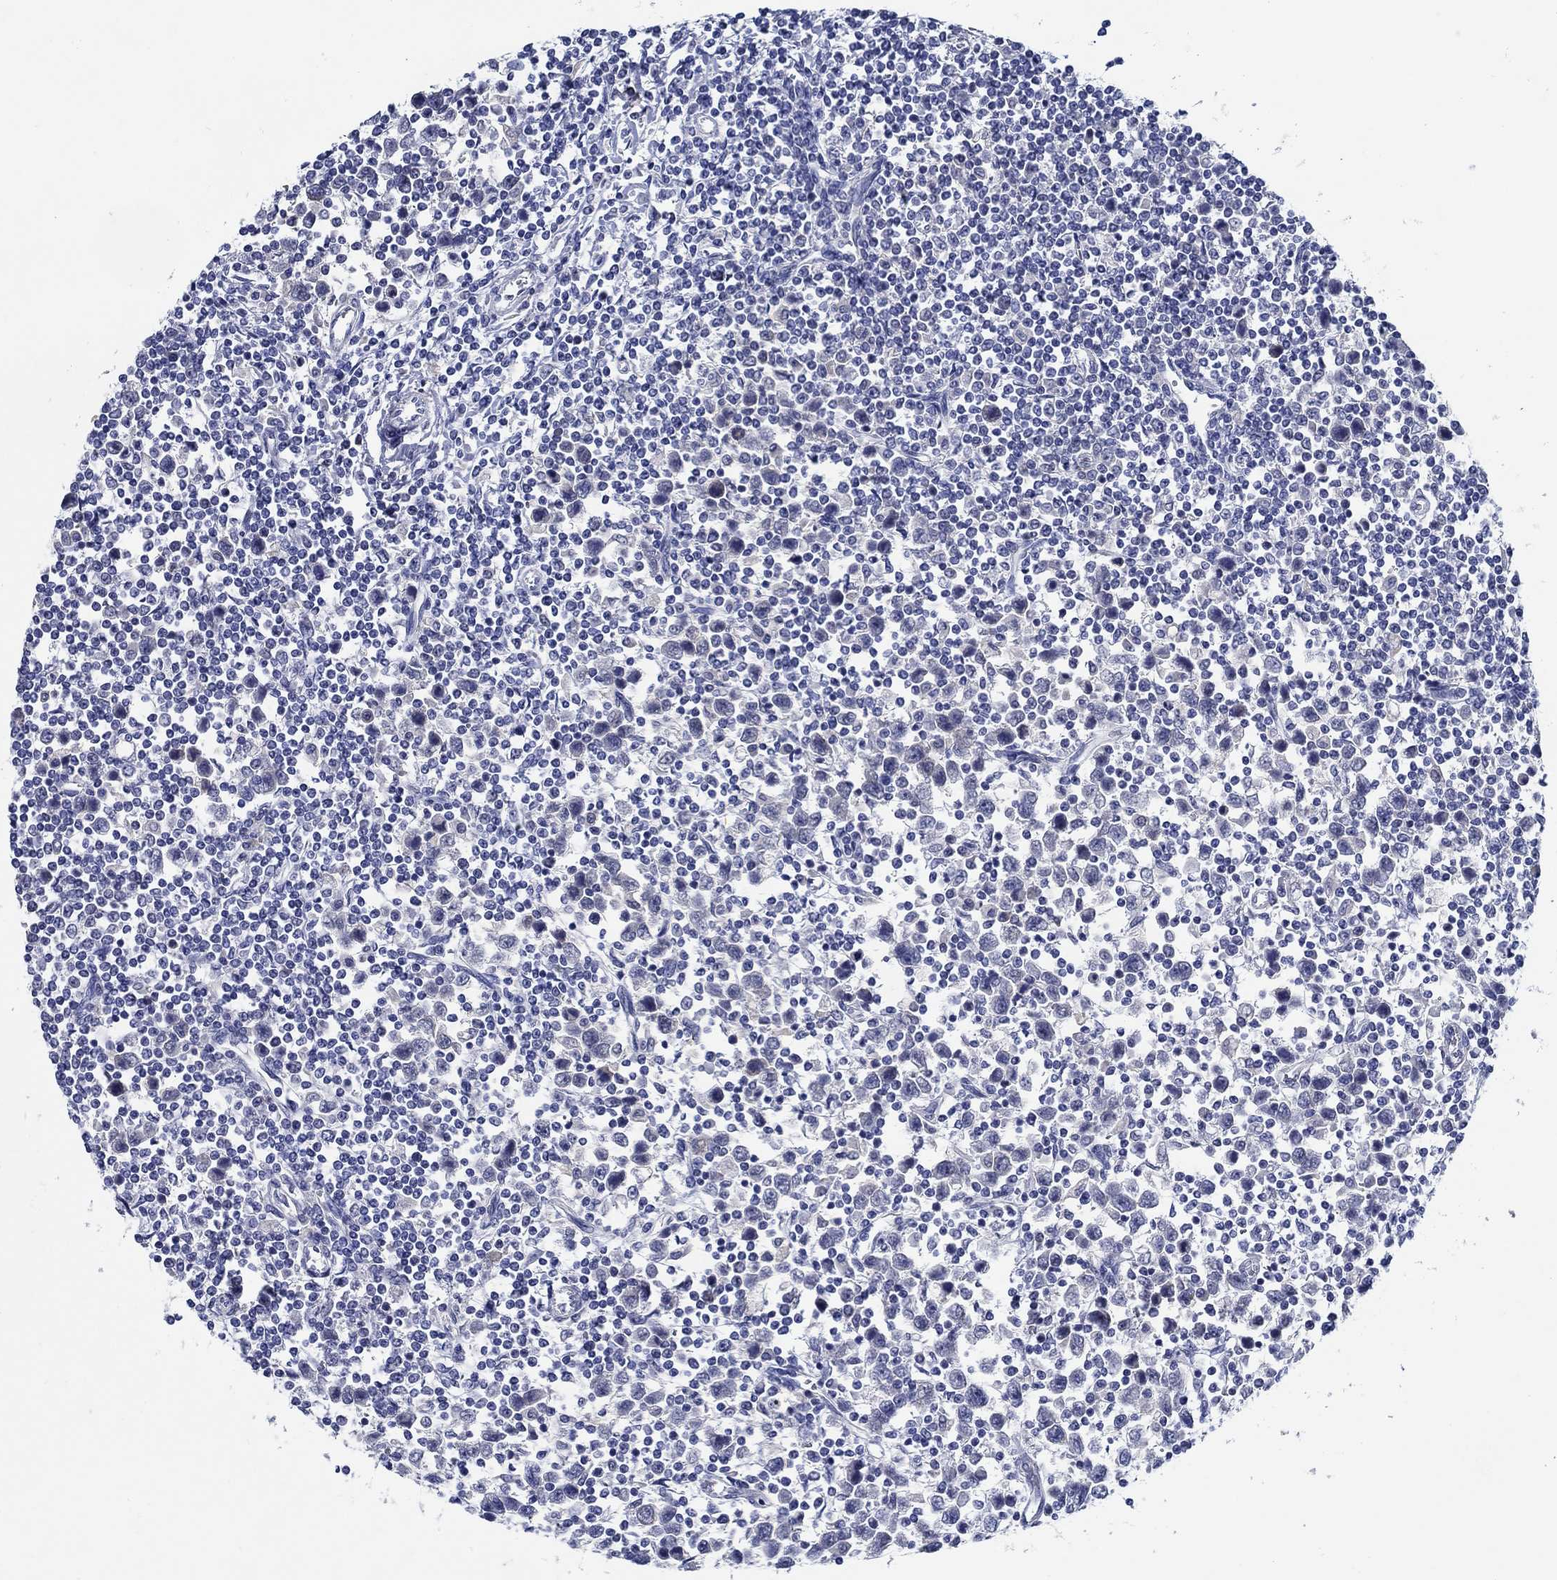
{"staining": {"intensity": "negative", "quantity": "none", "location": "none"}, "tissue": "testis cancer", "cell_type": "Tumor cells", "image_type": "cancer", "snomed": [{"axis": "morphology", "description": "Normal tissue, NOS"}, {"axis": "morphology", "description": "Seminoma, NOS"}, {"axis": "topography", "description": "Testis"}, {"axis": "topography", "description": "Epididymis"}], "caption": "Protein analysis of testis cancer (seminoma) shows no significant staining in tumor cells.", "gene": "MC2R", "patient": {"sex": "male", "age": 34}}